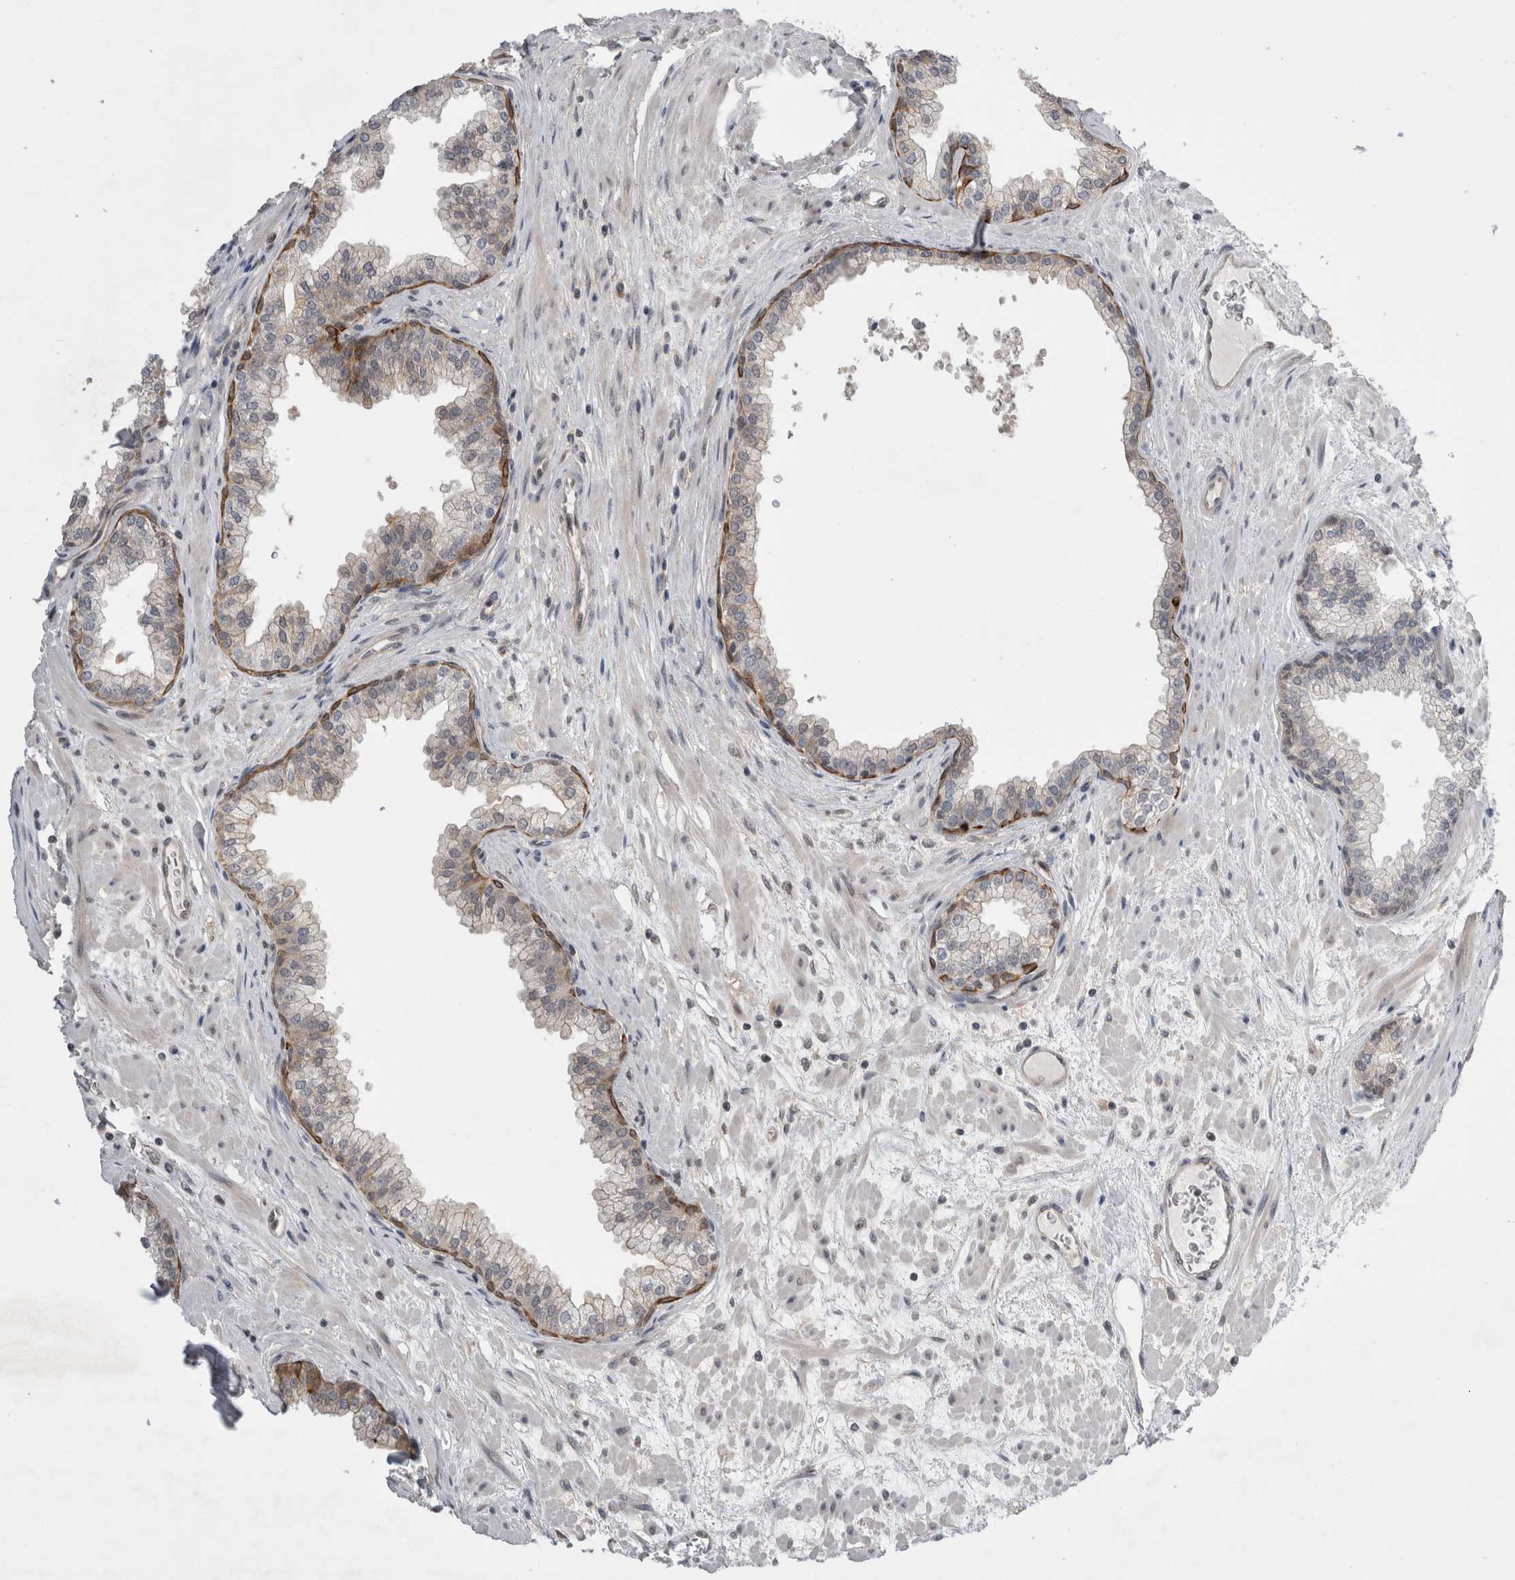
{"staining": {"intensity": "moderate", "quantity": "25%-75%", "location": "cytoplasmic/membranous,nuclear"}, "tissue": "prostate", "cell_type": "Glandular cells", "image_type": "normal", "snomed": [{"axis": "morphology", "description": "Normal tissue, NOS"}, {"axis": "morphology", "description": "Urothelial carcinoma, Low grade"}, {"axis": "topography", "description": "Urinary bladder"}, {"axis": "topography", "description": "Prostate"}], "caption": "Human prostate stained with a brown dye displays moderate cytoplasmic/membranous,nuclear positive positivity in about 25%-75% of glandular cells.", "gene": "ZNF341", "patient": {"sex": "male", "age": 60}}